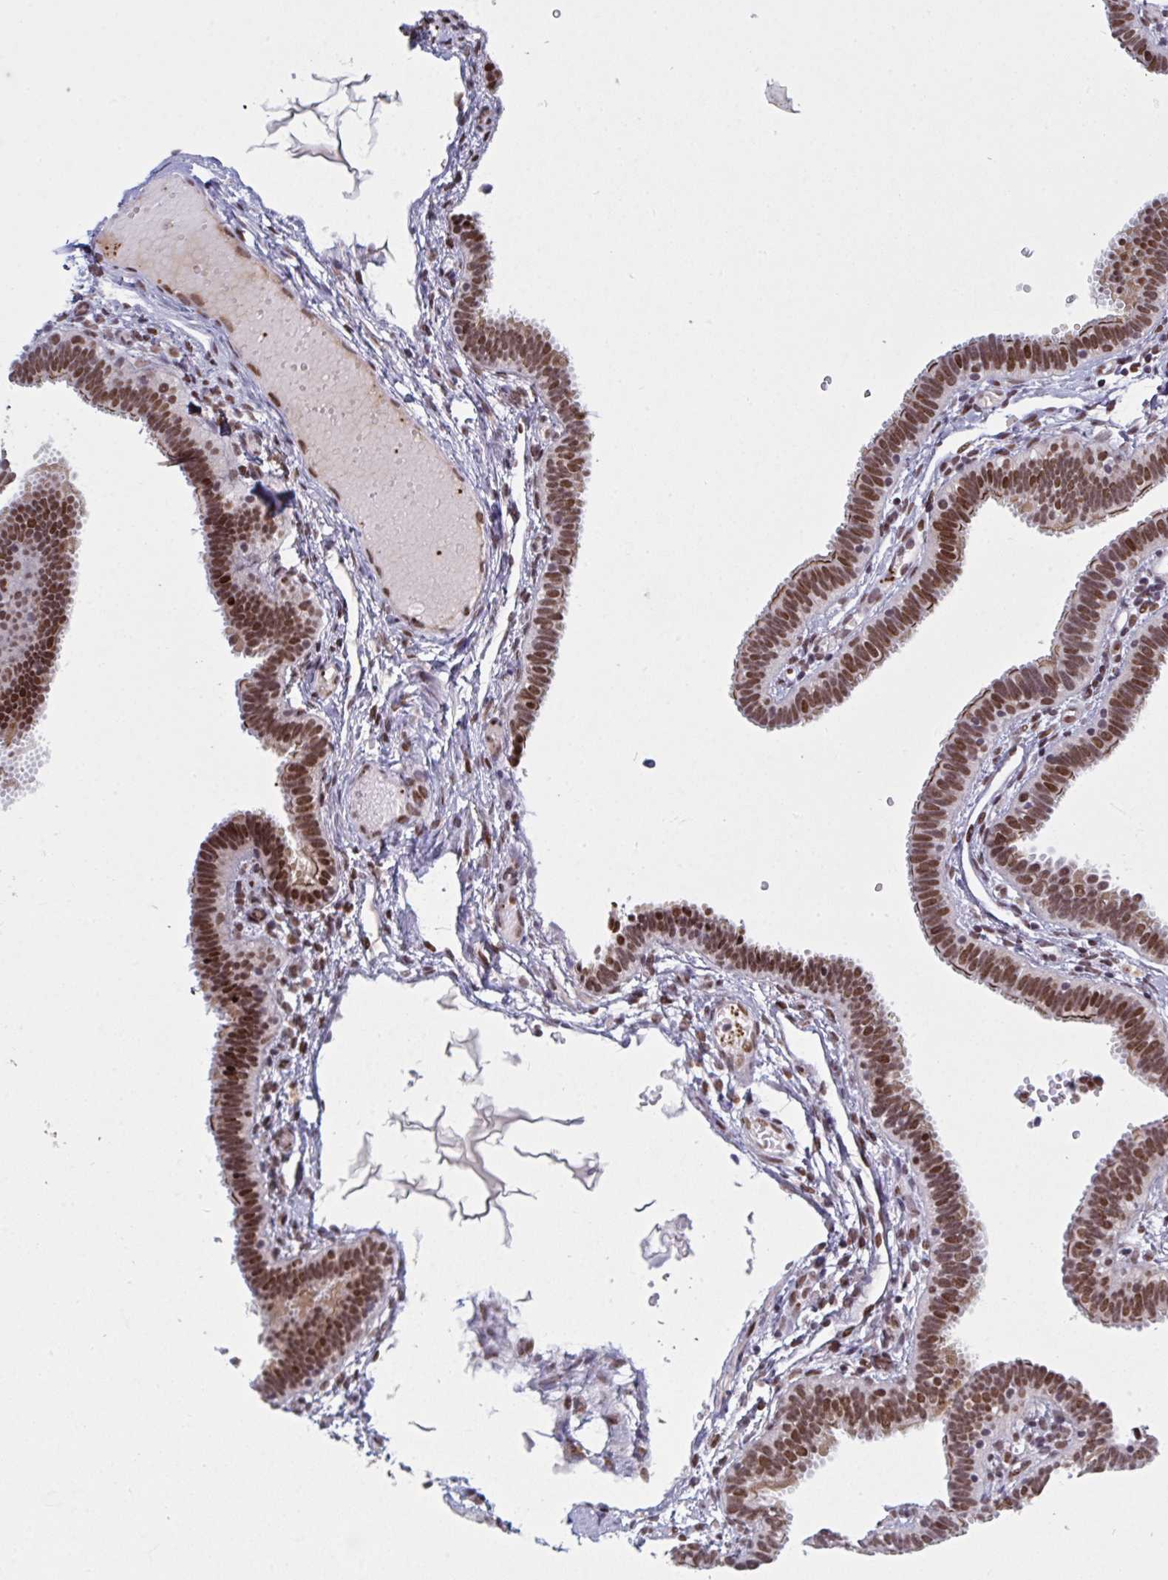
{"staining": {"intensity": "strong", "quantity": ">75%", "location": "nuclear"}, "tissue": "fallopian tube", "cell_type": "Glandular cells", "image_type": "normal", "snomed": [{"axis": "morphology", "description": "Normal tissue, NOS"}, {"axis": "topography", "description": "Fallopian tube"}], "caption": "DAB (3,3'-diaminobenzidine) immunohistochemical staining of normal fallopian tube displays strong nuclear protein positivity in approximately >75% of glandular cells.", "gene": "ZNF607", "patient": {"sex": "female", "age": 37}}